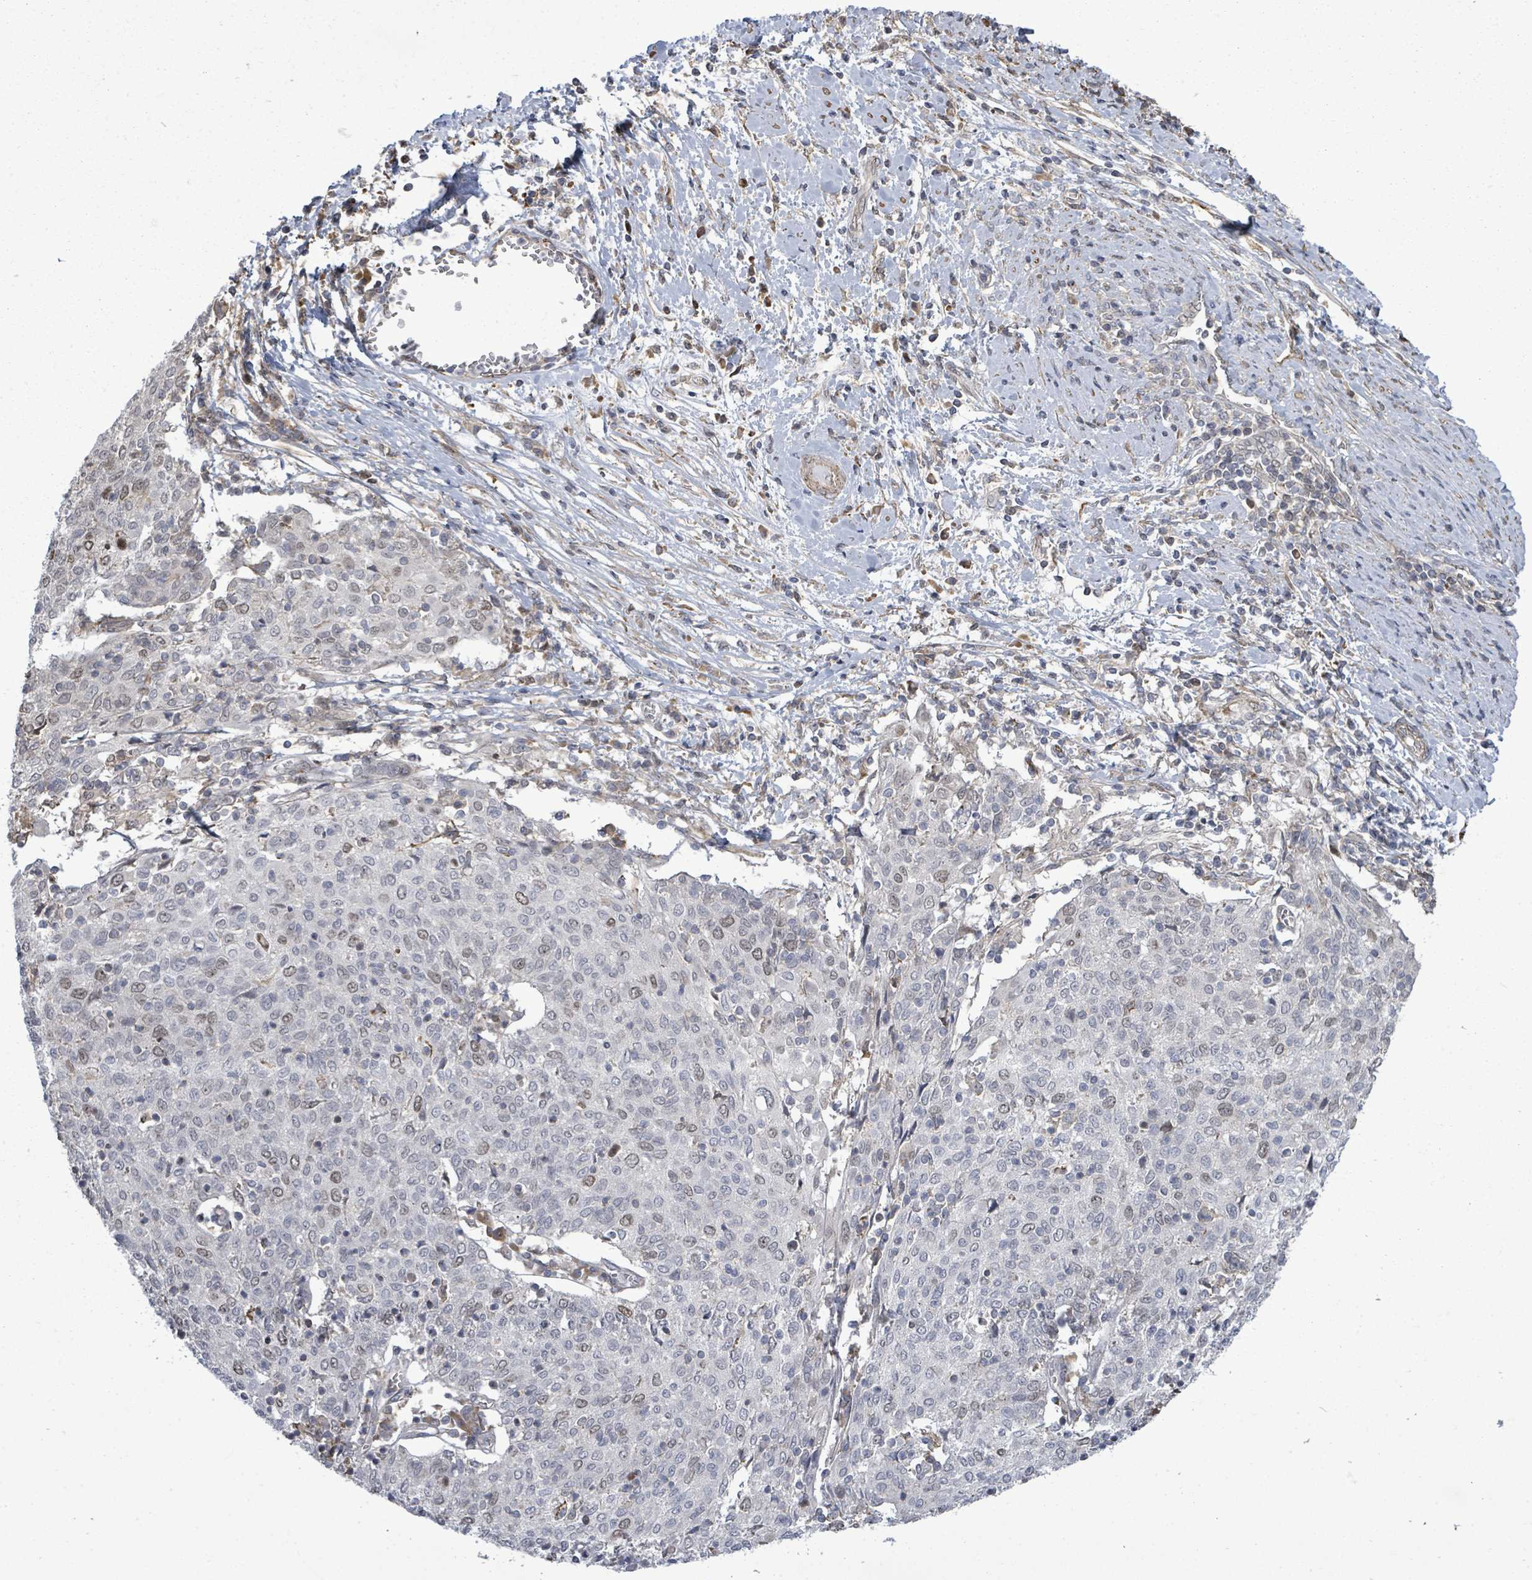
{"staining": {"intensity": "negative", "quantity": "none", "location": "none"}, "tissue": "cervical cancer", "cell_type": "Tumor cells", "image_type": "cancer", "snomed": [{"axis": "morphology", "description": "Squamous cell carcinoma, NOS"}, {"axis": "topography", "description": "Cervix"}], "caption": "This is an immunohistochemistry (IHC) micrograph of cervical cancer (squamous cell carcinoma). There is no staining in tumor cells.", "gene": "PAPSS1", "patient": {"sex": "female", "age": 52}}